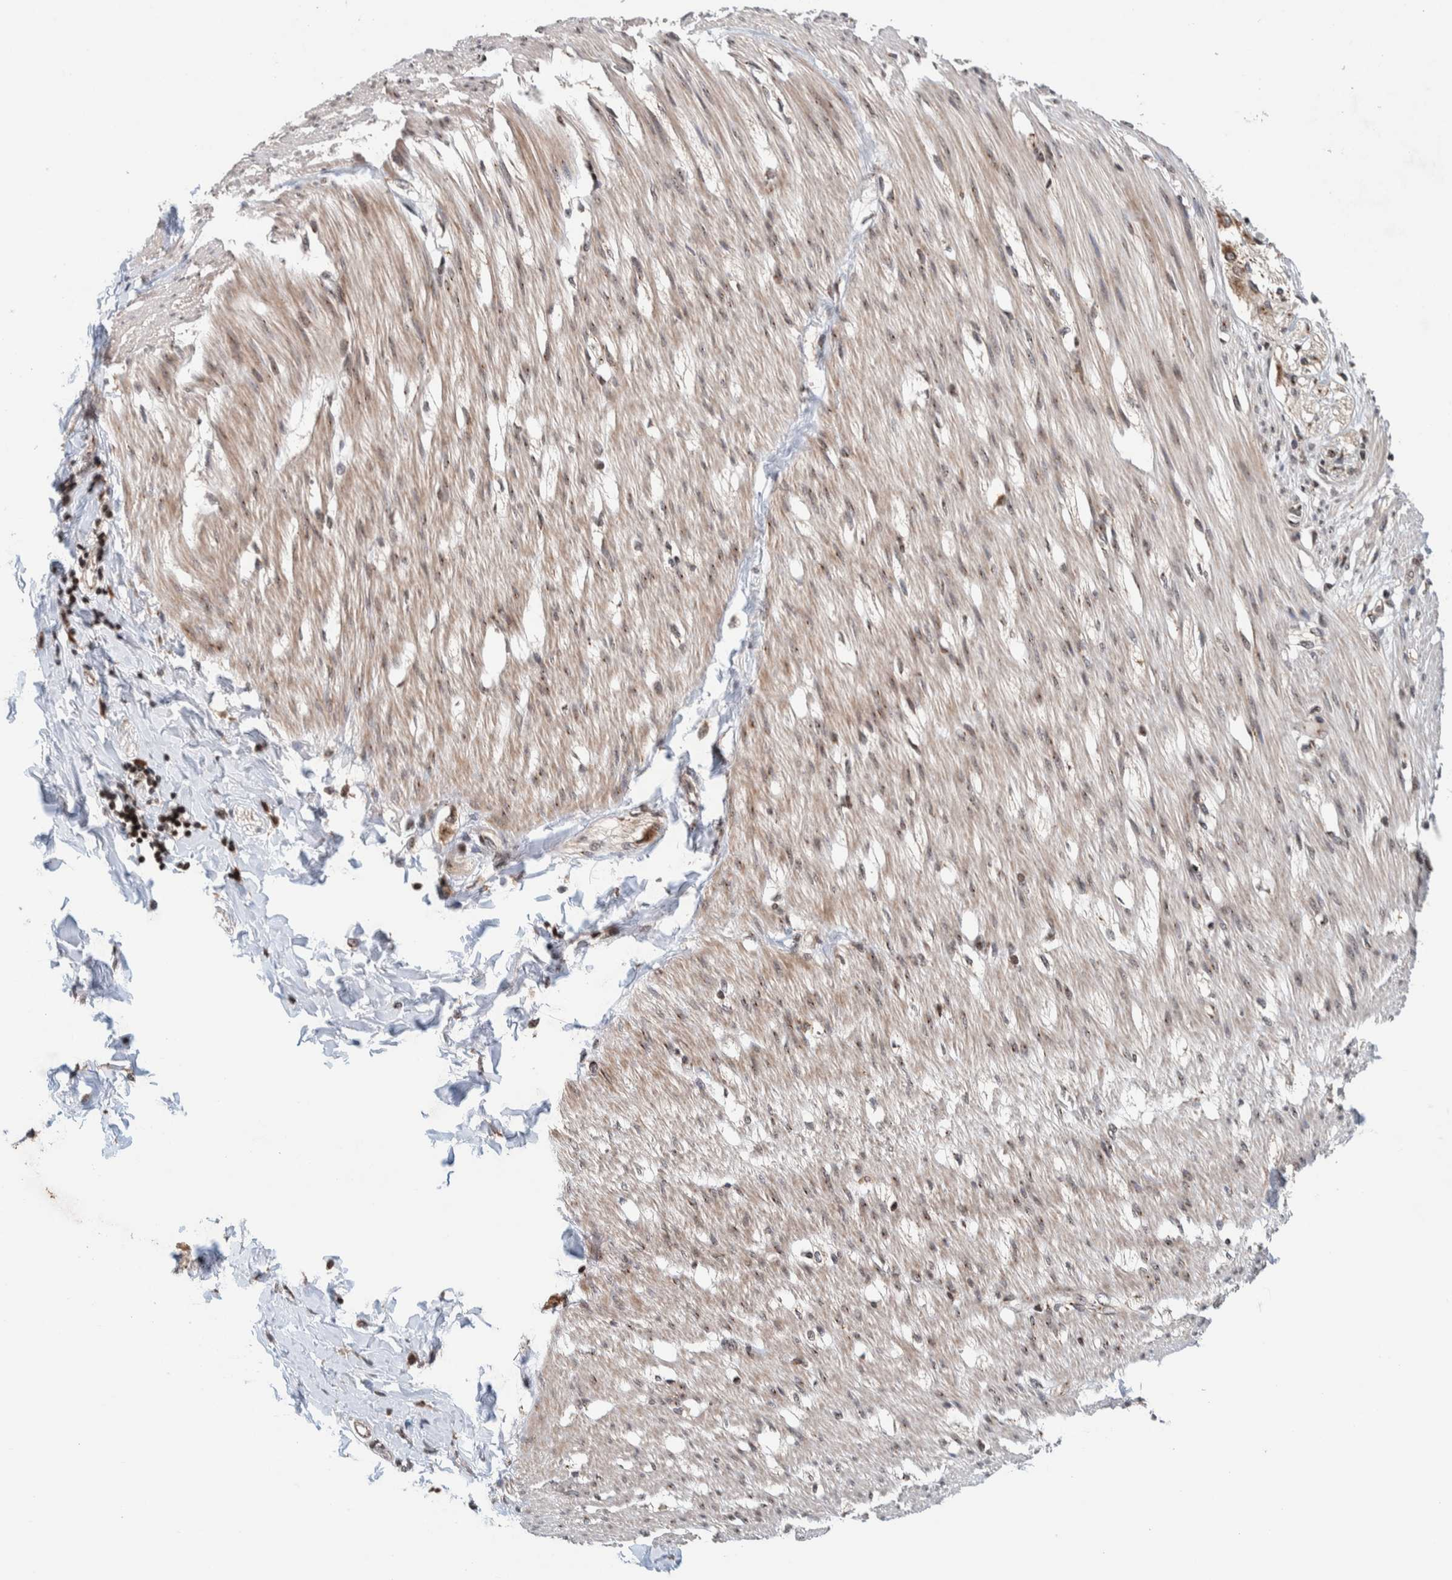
{"staining": {"intensity": "weak", "quantity": ">75%", "location": "cytoplasmic/membranous,nuclear"}, "tissue": "smooth muscle", "cell_type": "Smooth muscle cells", "image_type": "normal", "snomed": [{"axis": "morphology", "description": "Normal tissue, NOS"}, {"axis": "morphology", "description": "Adenocarcinoma, NOS"}, {"axis": "topography", "description": "Smooth muscle"}, {"axis": "topography", "description": "Colon"}], "caption": "High-power microscopy captured an immunohistochemistry (IHC) histopathology image of normal smooth muscle, revealing weak cytoplasmic/membranous,nuclear positivity in about >75% of smooth muscle cells.", "gene": "CCDC182", "patient": {"sex": "male", "age": 14}}